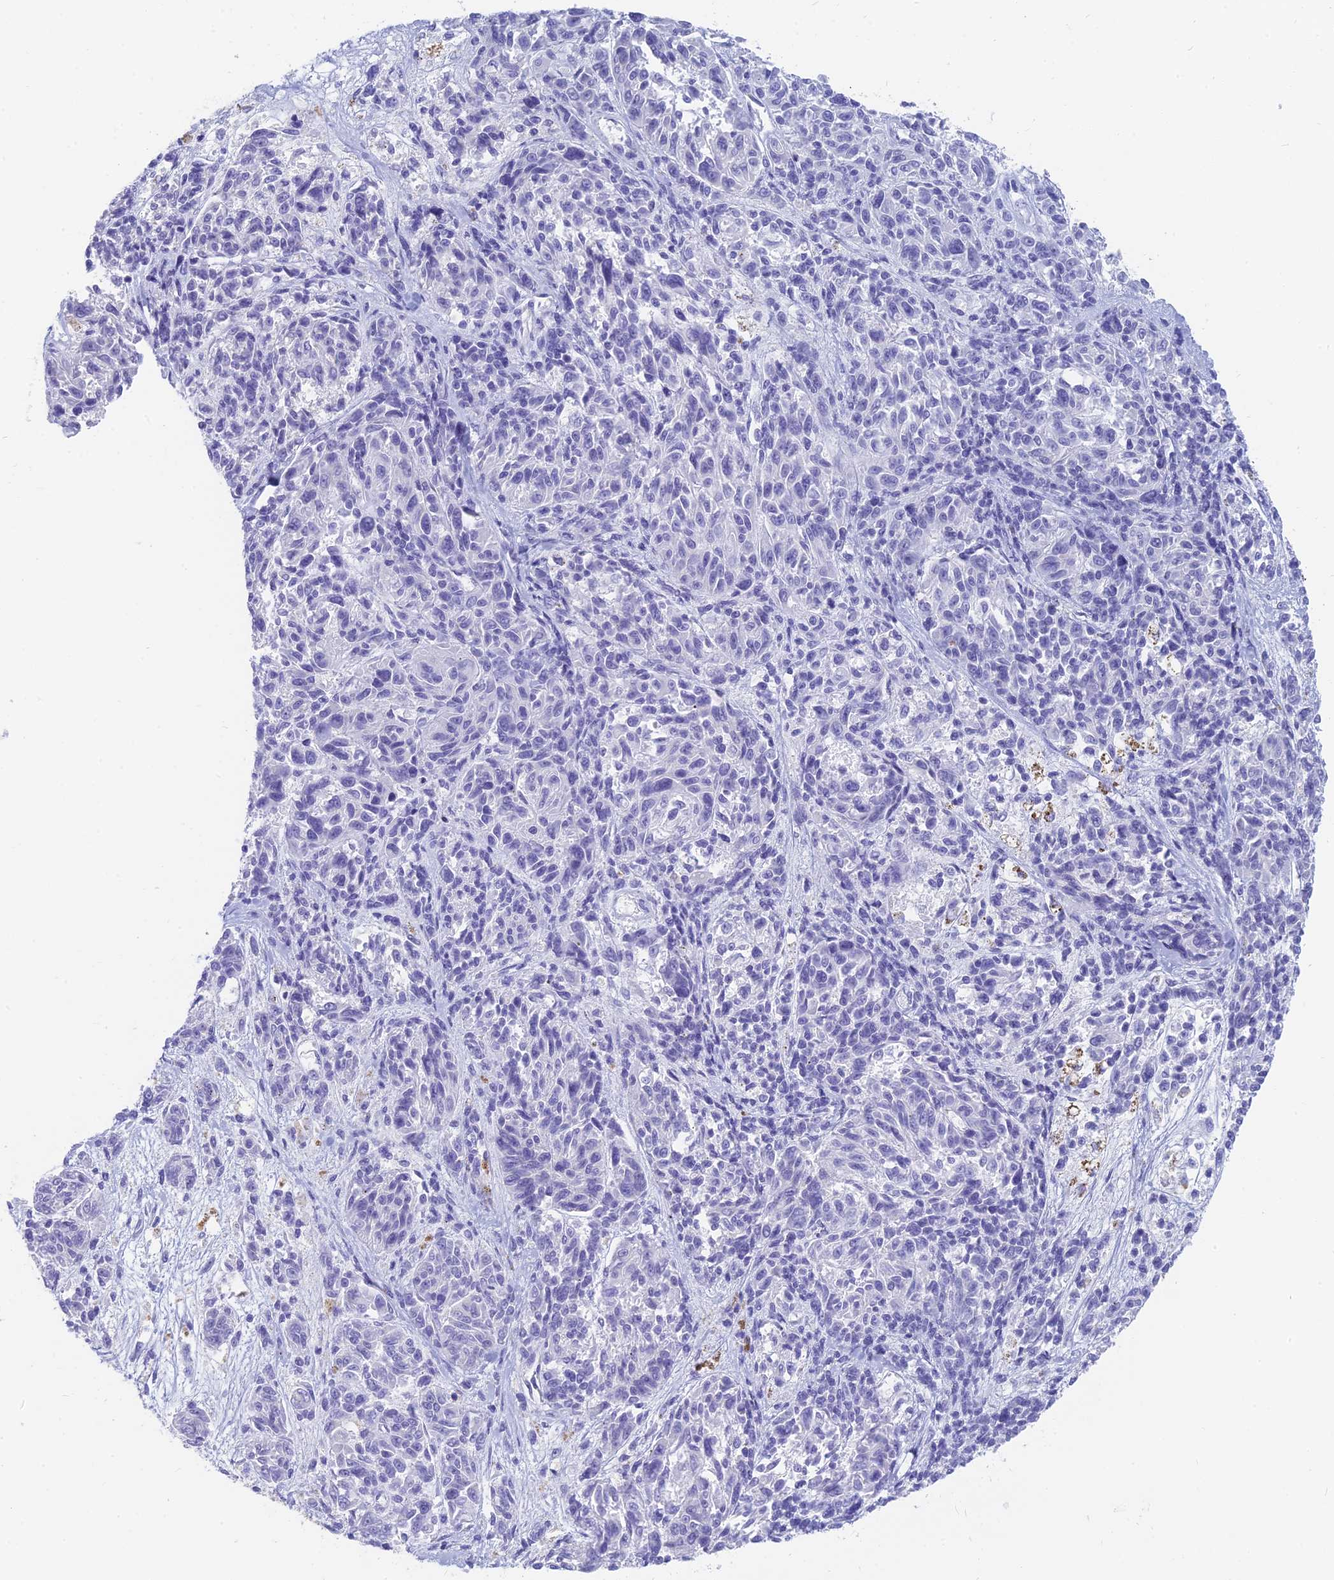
{"staining": {"intensity": "negative", "quantity": "none", "location": "none"}, "tissue": "melanoma", "cell_type": "Tumor cells", "image_type": "cancer", "snomed": [{"axis": "morphology", "description": "Malignant melanoma, NOS"}, {"axis": "topography", "description": "Skin"}], "caption": "An immunohistochemistry histopathology image of melanoma is shown. There is no staining in tumor cells of melanoma.", "gene": "SLC36A2", "patient": {"sex": "male", "age": 53}}